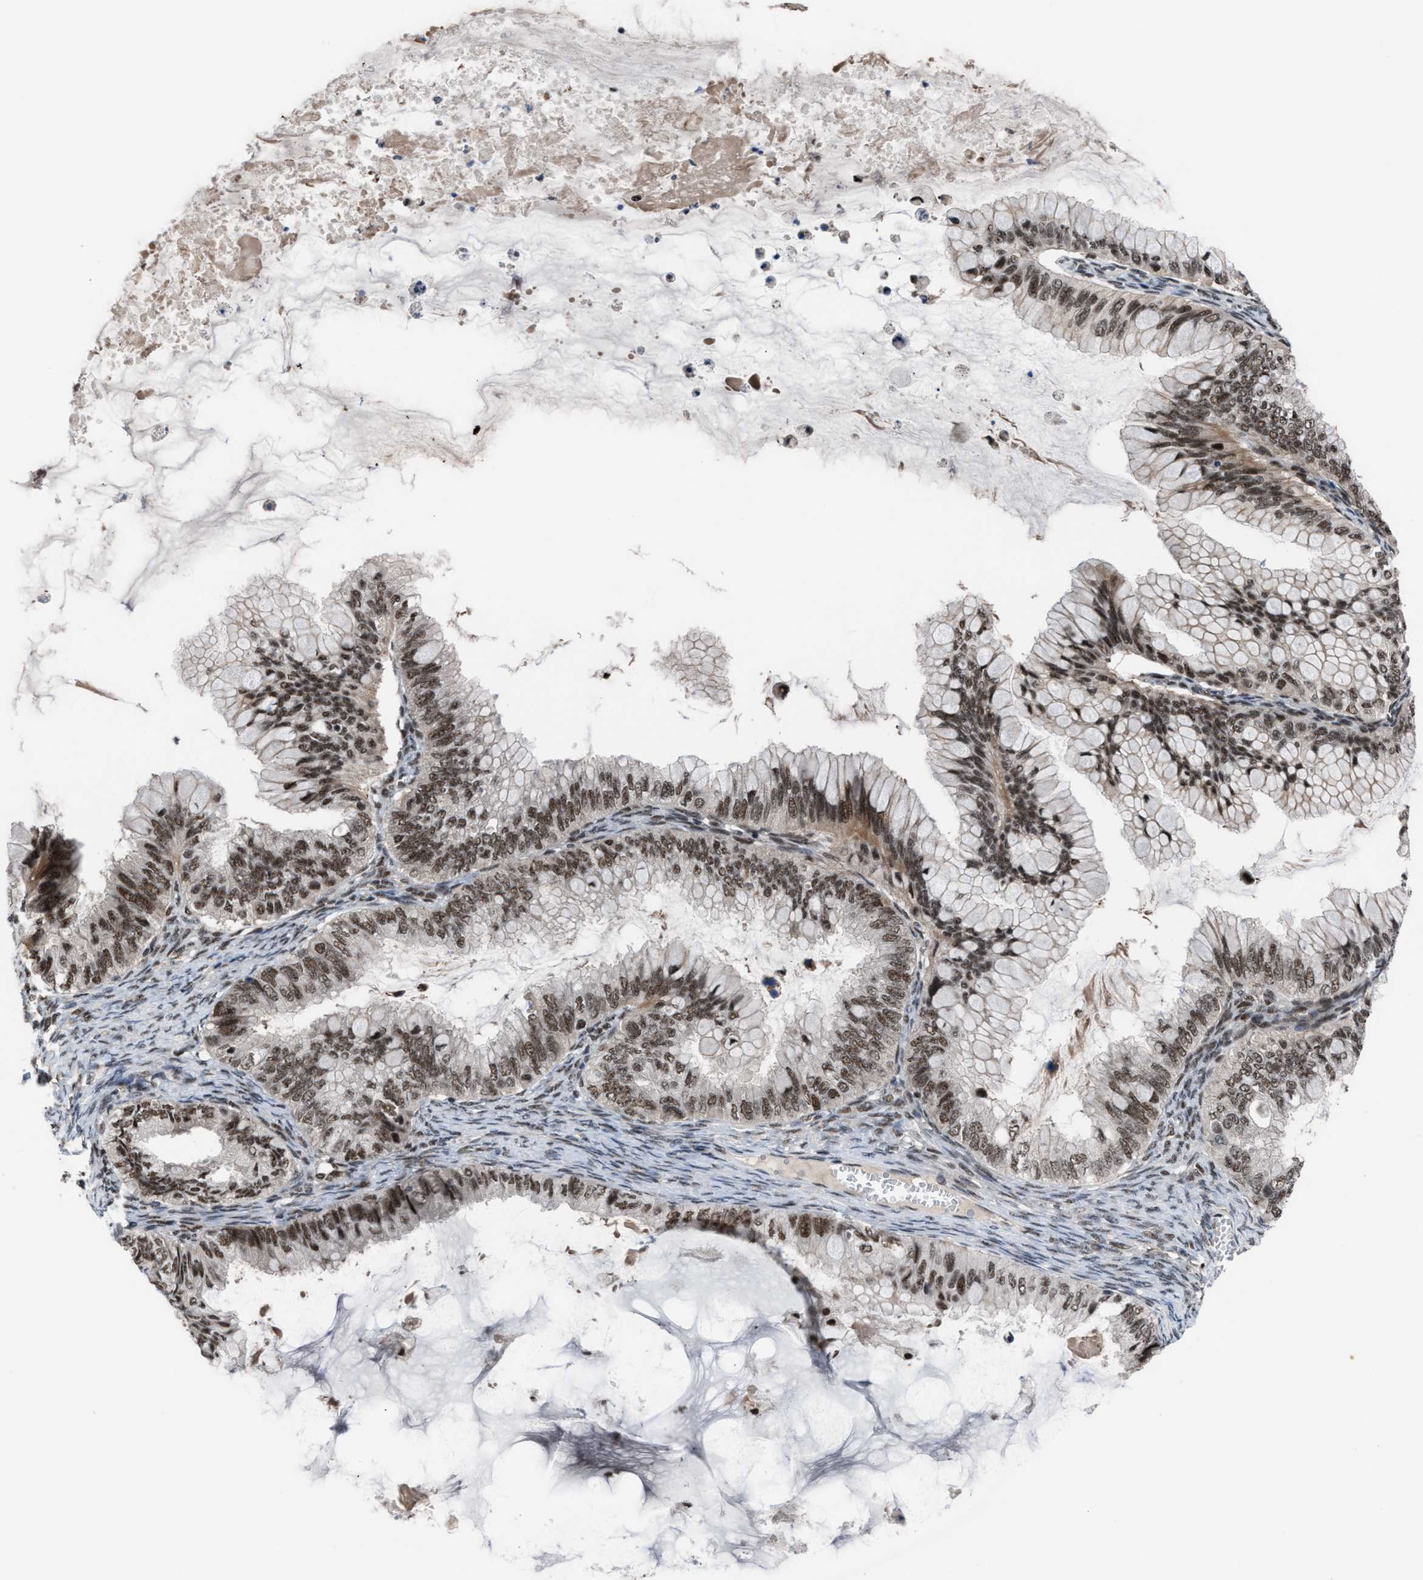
{"staining": {"intensity": "moderate", "quantity": ">75%", "location": "nuclear"}, "tissue": "ovarian cancer", "cell_type": "Tumor cells", "image_type": "cancer", "snomed": [{"axis": "morphology", "description": "Cystadenocarcinoma, mucinous, NOS"}, {"axis": "topography", "description": "Ovary"}], "caption": "The micrograph demonstrates immunohistochemical staining of mucinous cystadenocarcinoma (ovarian). There is moderate nuclear expression is seen in about >75% of tumor cells. (Stains: DAB in brown, nuclei in blue, Microscopy: brightfield microscopy at high magnification).", "gene": "PRPF4", "patient": {"sex": "female", "age": 80}}